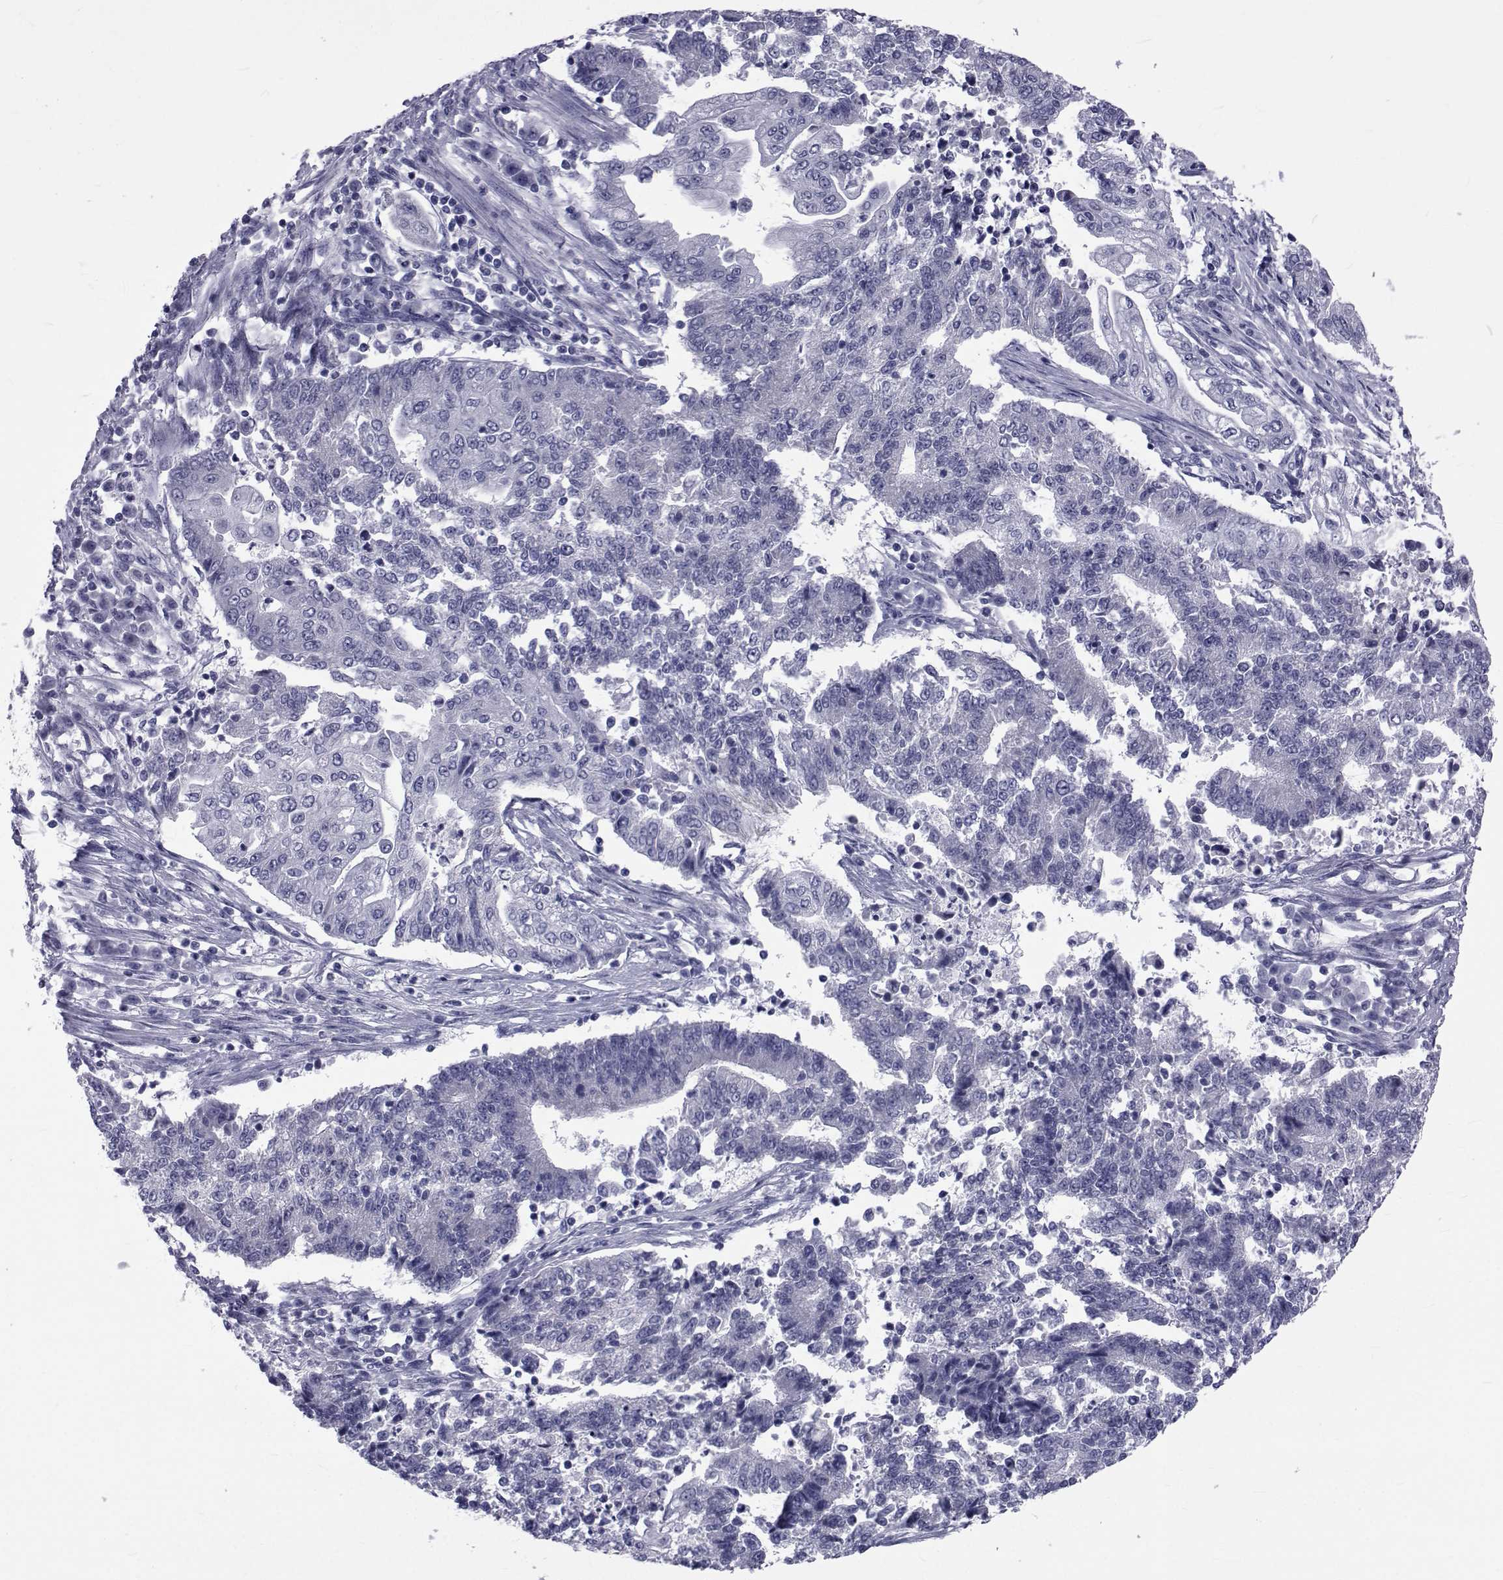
{"staining": {"intensity": "negative", "quantity": "none", "location": "none"}, "tissue": "endometrial cancer", "cell_type": "Tumor cells", "image_type": "cancer", "snomed": [{"axis": "morphology", "description": "Adenocarcinoma, NOS"}, {"axis": "topography", "description": "Uterus"}, {"axis": "topography", "description": "Endometrium"}], "caption": "Endometrial cancer (adenocarcinoma) was stained to show a protein in brown. There is no significant positivity in tumor cells.", "gene": "GKAP1", "patient": {"sex": "female", "age": 54}}